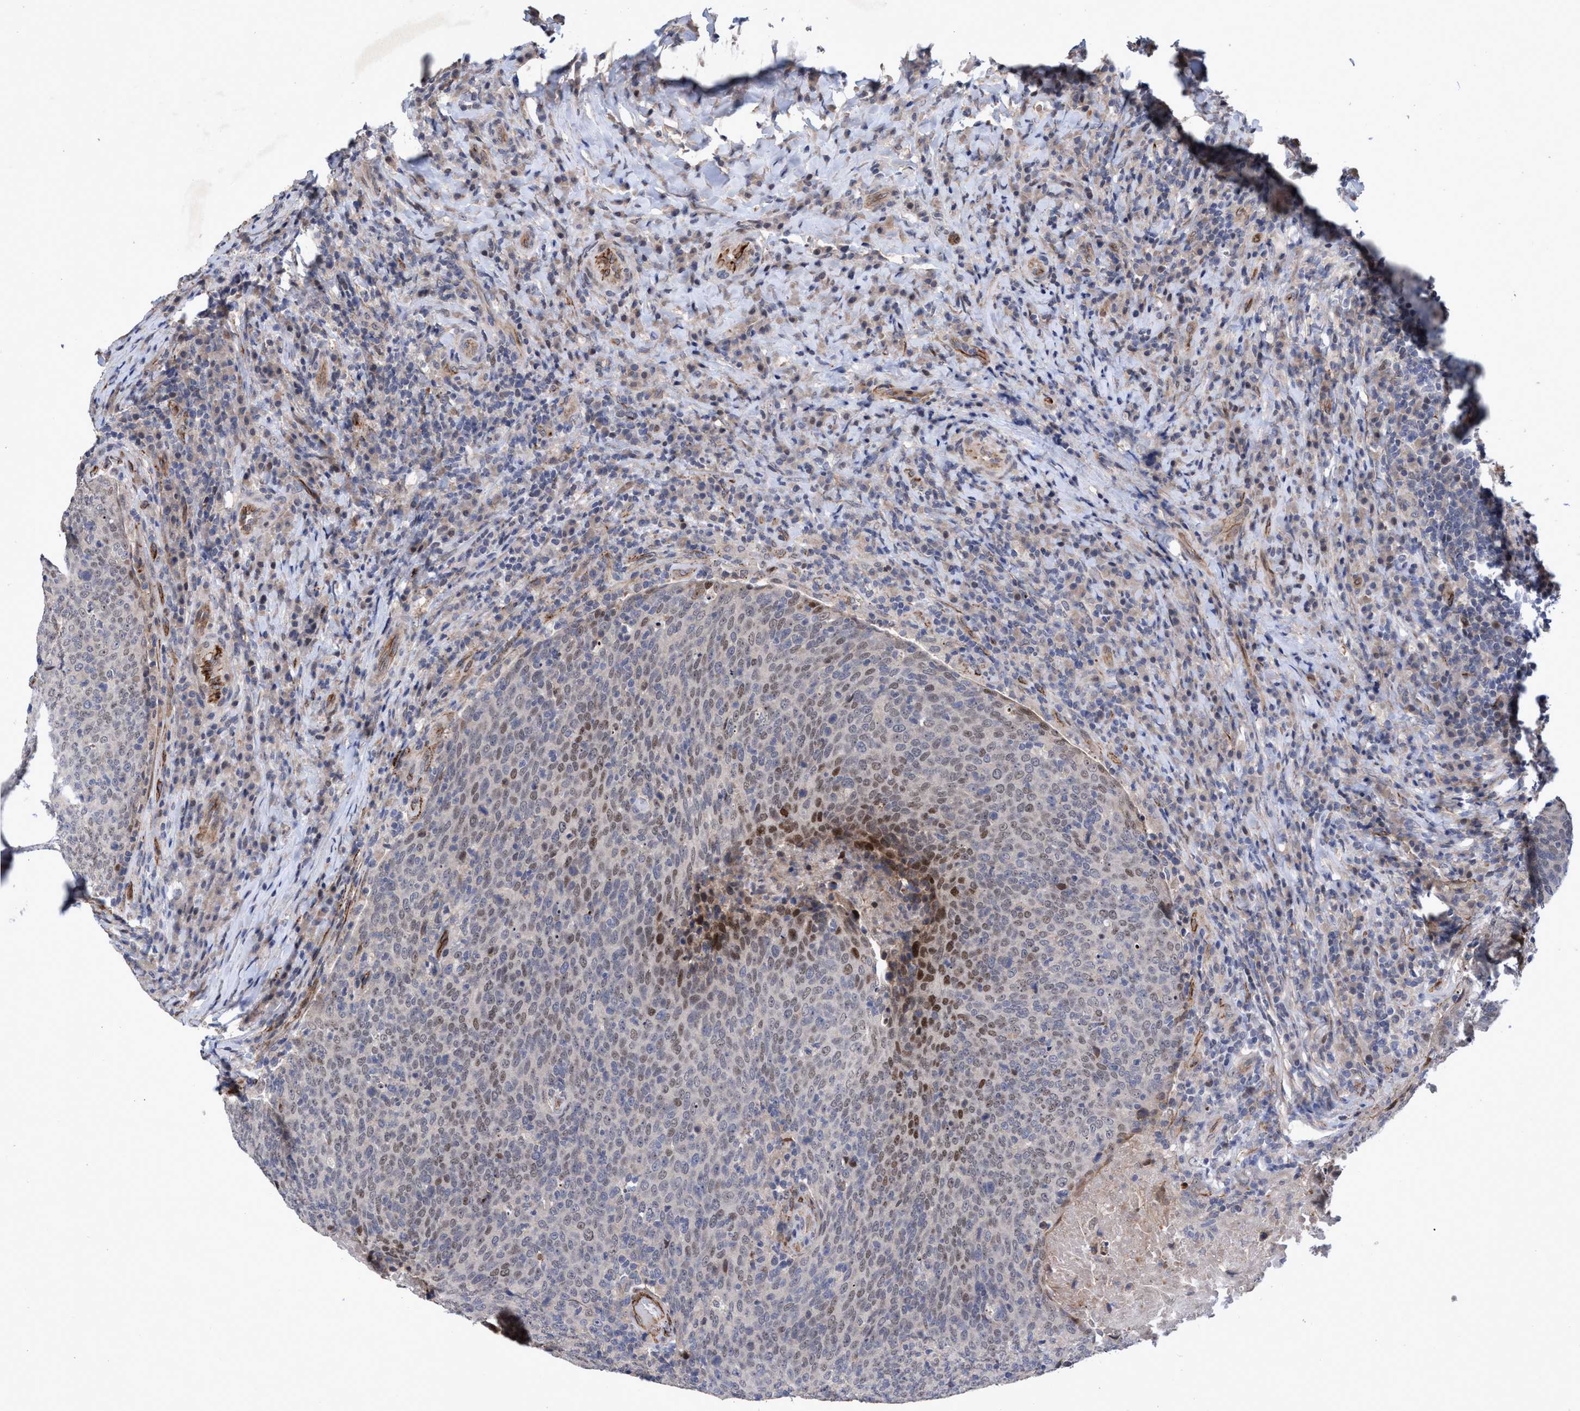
{"staining": {"intensity": "moderate", "quantity": "<25%", "location": "nuclear"}, "tissue": "head and neck cancer", "cell_type": "Tumor cells", "image_type": "cancer", "snomed": [{"axis": "morphology", "description": "Squamous cell carcinoma, NOS"}, {"axis": "morphology", "description": "Squamous cell carcinoma, metastatic, NOS"}, {"axis": "topography", "description": "Lymph node"}, {"axis": "topography", "description": "Head-Neck"}], "caption": "Human head and neck metastatic squamous cell carcinoma stained with a brown dye exhibits moderate nuclear positive staining in about <25% of tumor cells.", "gene": "ZNF750", "patient": {"sex": "male", "age": 62}}